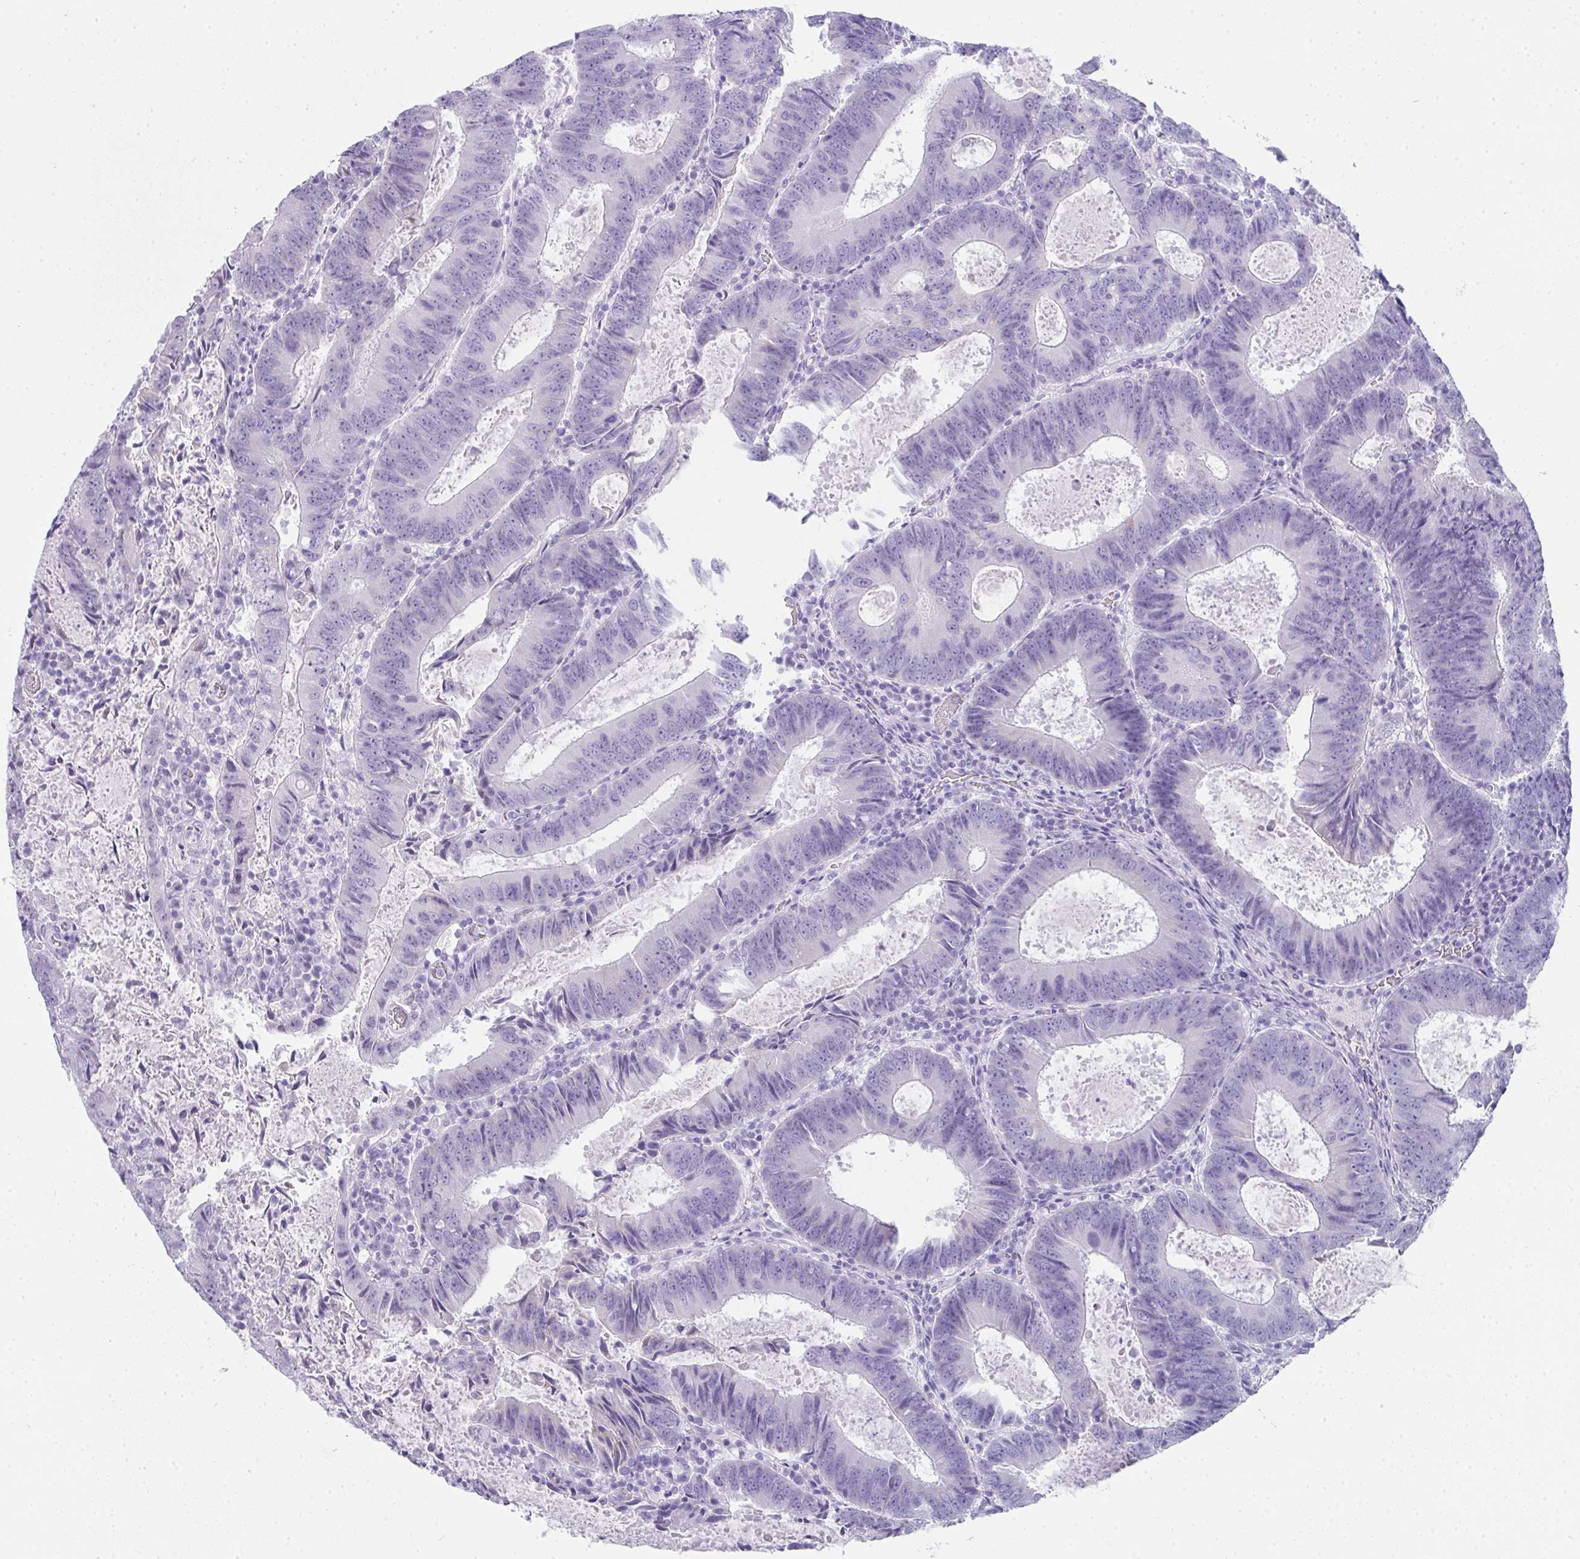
{"staining": {"intensity": "negative", "quantity": "none", "location": "none"}, "tissue": "colorectal cancer", "cell_type": "Tumor cells", "image_type": "cancer", "snomed": [{"axis": "morphology", "description": "Adenocarcinoma, NOS"}, {"axis": "topography", "description": "Colon"}], "caption": "Immunohistochemistry image of neoplastic tissue: colorectal adenocarcinoma stained with DAB (3,3'-diaminobenzidine) shows no significant protein positivity in tumor cells. Brightfield microscopy of IHC stained with DAB (3,3'-diaminobenzidine) (brown) and hematoxylin (blue), captured at high magnification.", "gene": "RLF", "patient": {"sex": "male", "age": 67}}